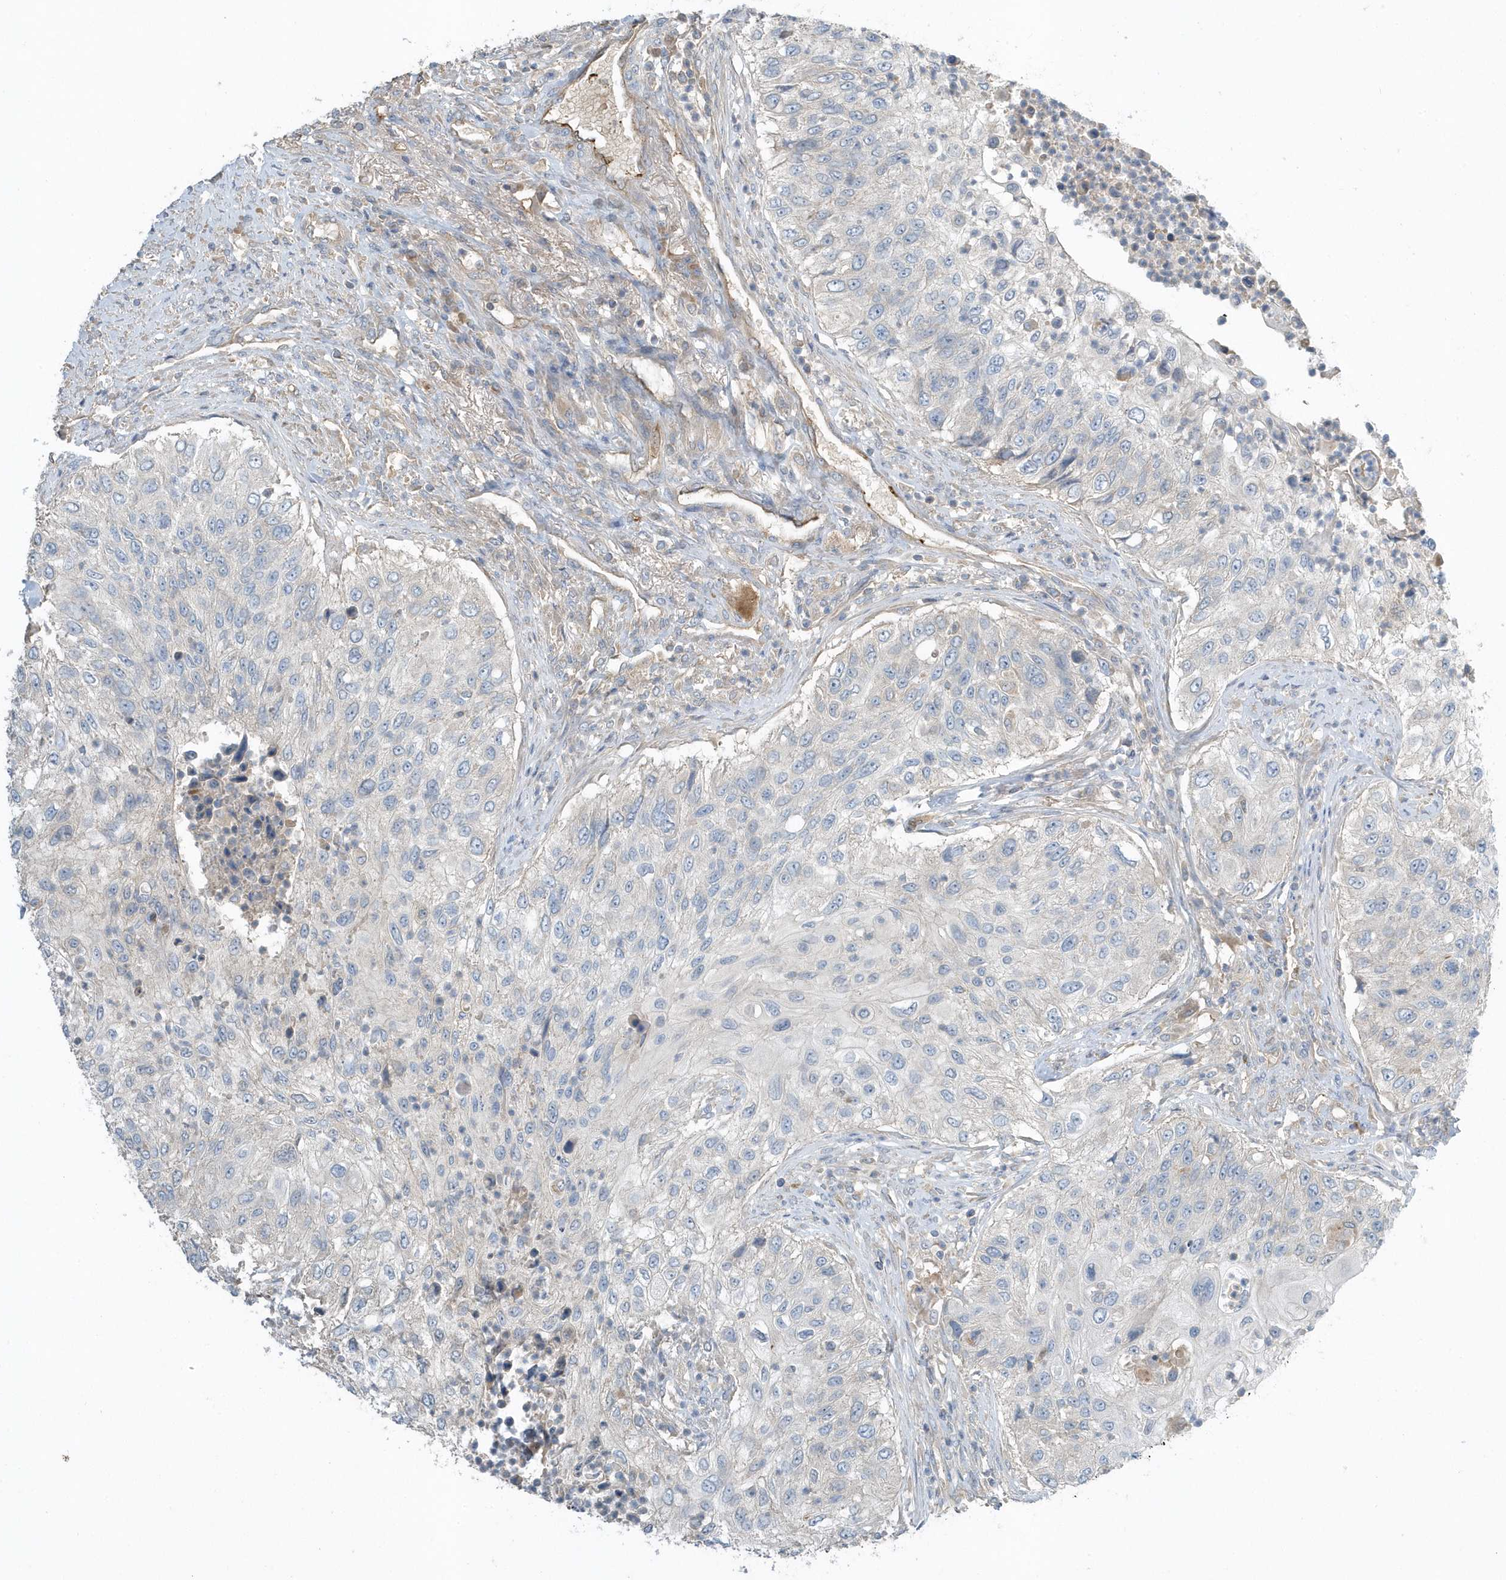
{"staining": {"intensity": "negative", "quantity": "none", "location": "none"}, "tissue": "urothelial cancer", "cell_type": "Tumor cells", "image_type": "cancer", "snomed": [{"axis": "morphology", "description": "Urothelial carcinoma, High grade"}, {"axis": "topography", "description": "Urinary bladder"}], "caption": "DAB (3,3'-diaminobenzidine) immunohistochemical staining of human urothelial cancer demonstrates no significant expression in tumor cells.", "gene": "USP53", "patient": {"sex": "female", "age": 60}}